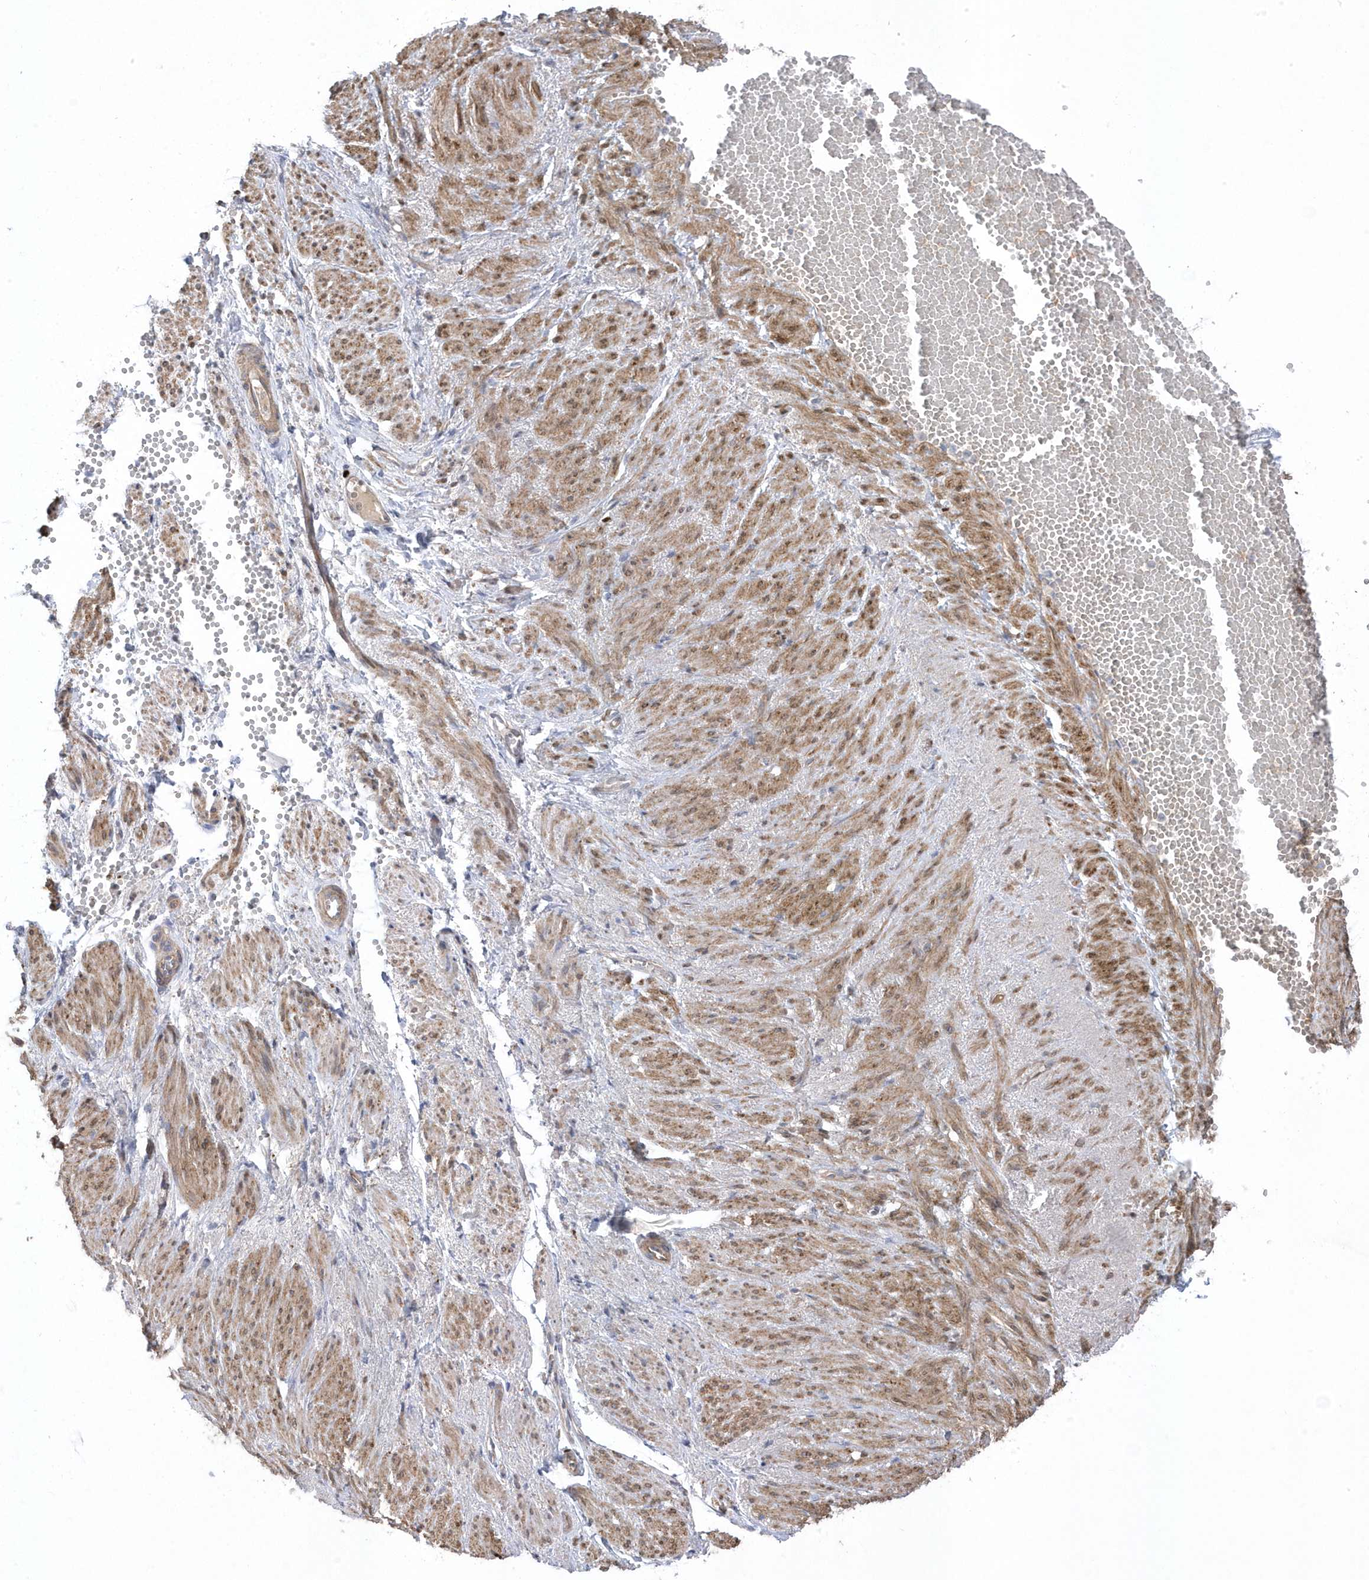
{"staining": {"intensity": "strong", "quantity": ">75%", "location": "cytoplasmic/membranous"}, "tissue": "adipose tissue", "cell_type": "Adipocytes", "image_type": "normal", "snomed": [{"axis": "morphology", "description": "Normal tissue, NOS"}, {"axis": "topography", "description": "Smooth muscle"}, {"axis": "topography", "description": "Peripheral nerve tissue"}], "caption": "Protein staining by IHC shows strong cytoplasmic/membranous expression in approximately >75% of adipocytes in unremarkable adipose tissue.", "gene": "GTPBP6", "patient": {"sex": "female", "age": 39}}